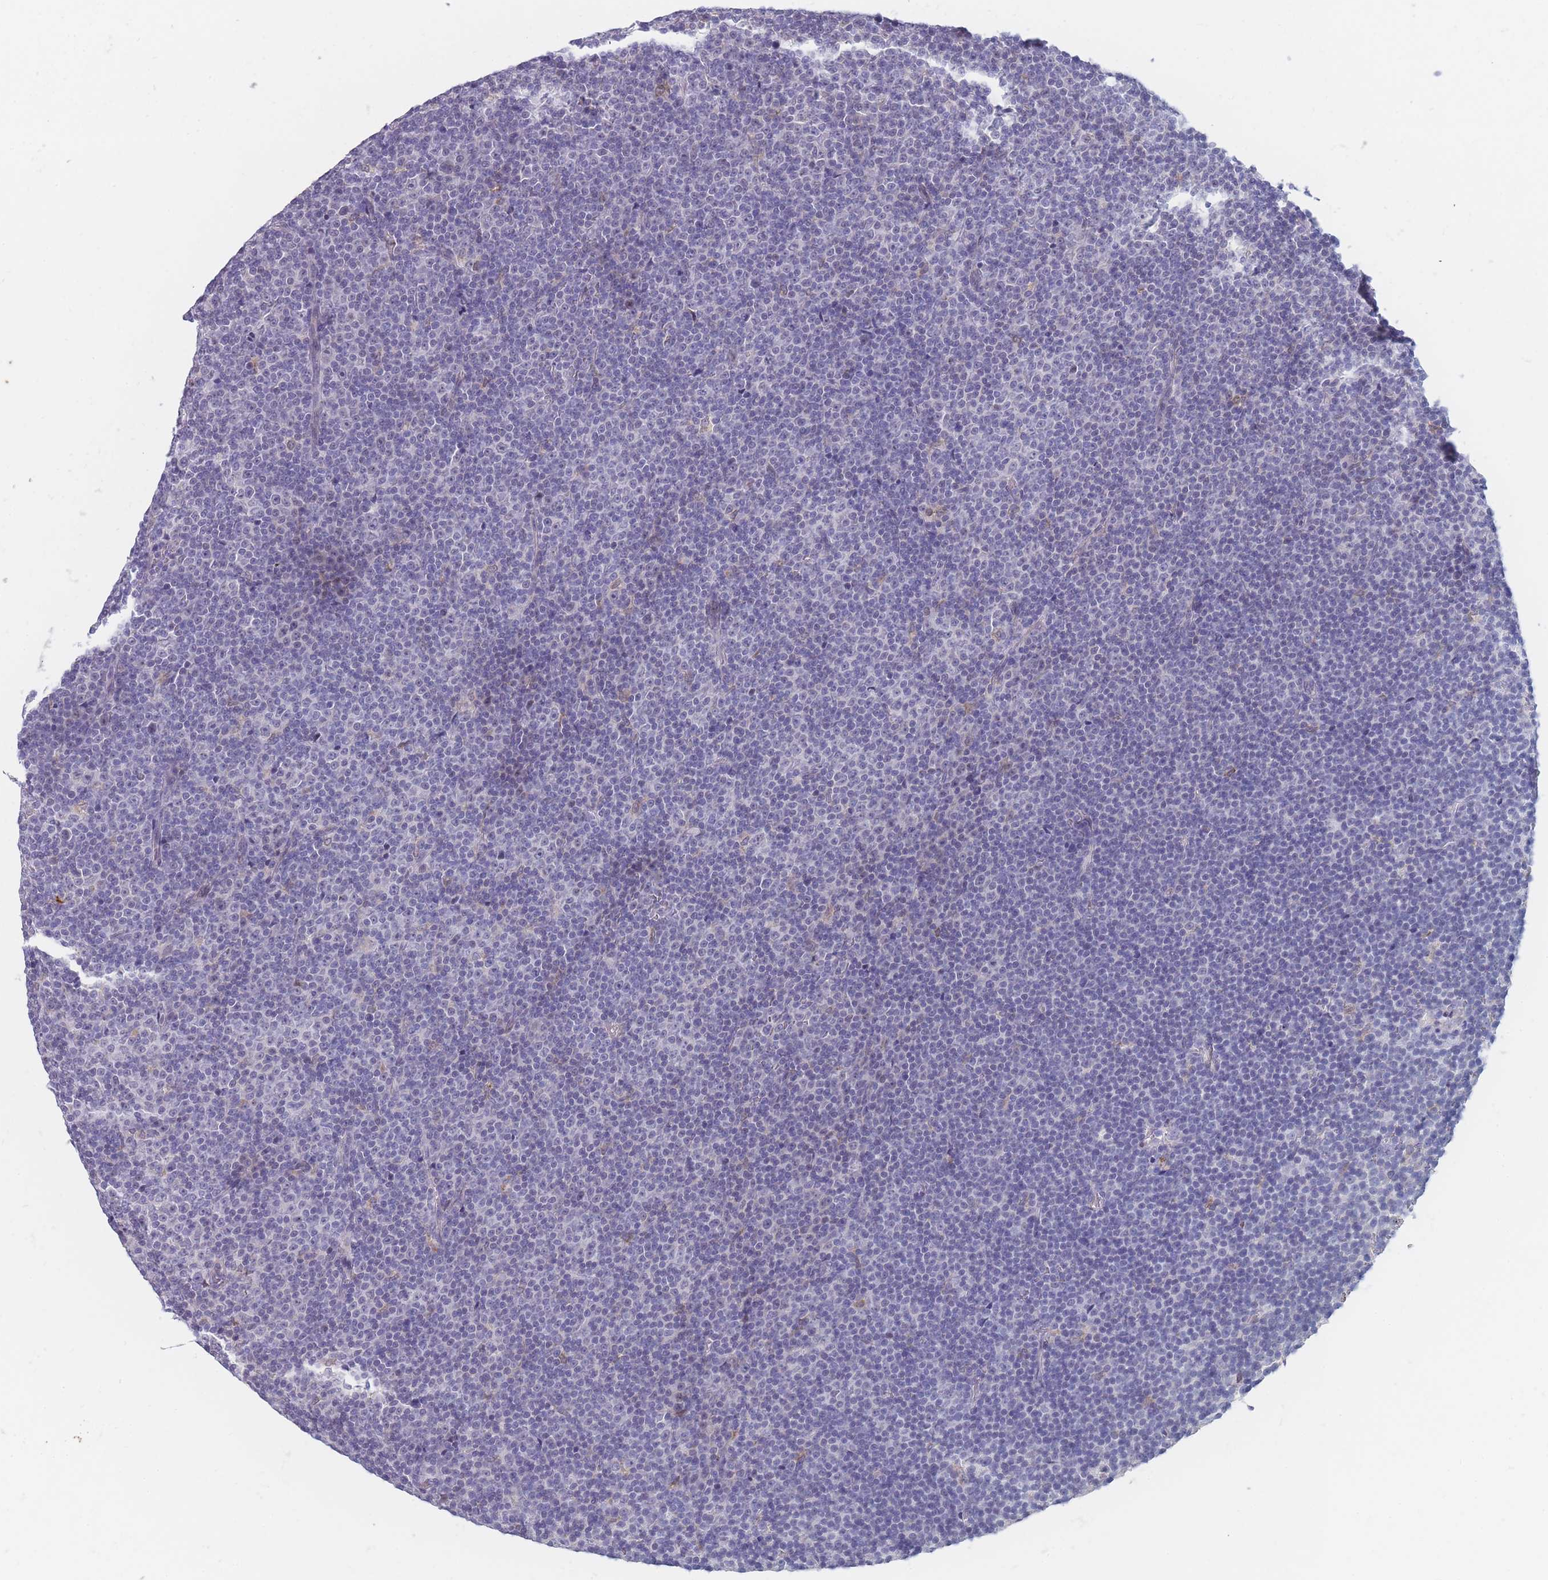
{"staining": {"intensity": "negative", "quantity": "none", "location": "none"}, "tissue": "lymphoma", "cell_type": "Tumor cells", "image_type": "cancer", "snomed": [{"axis": "morphology", "description": "Malignant lymphoma, non-Hodgkin's type, Low grade"}, {"axis": "topography", "description": "Lymph node"}], "caption": "Immunohistochemistry (IHC) of lymphoma reveals no positivity in tumor cells.", "gene": "TMED10", "patient": {"sex": "female", "age": 67}}